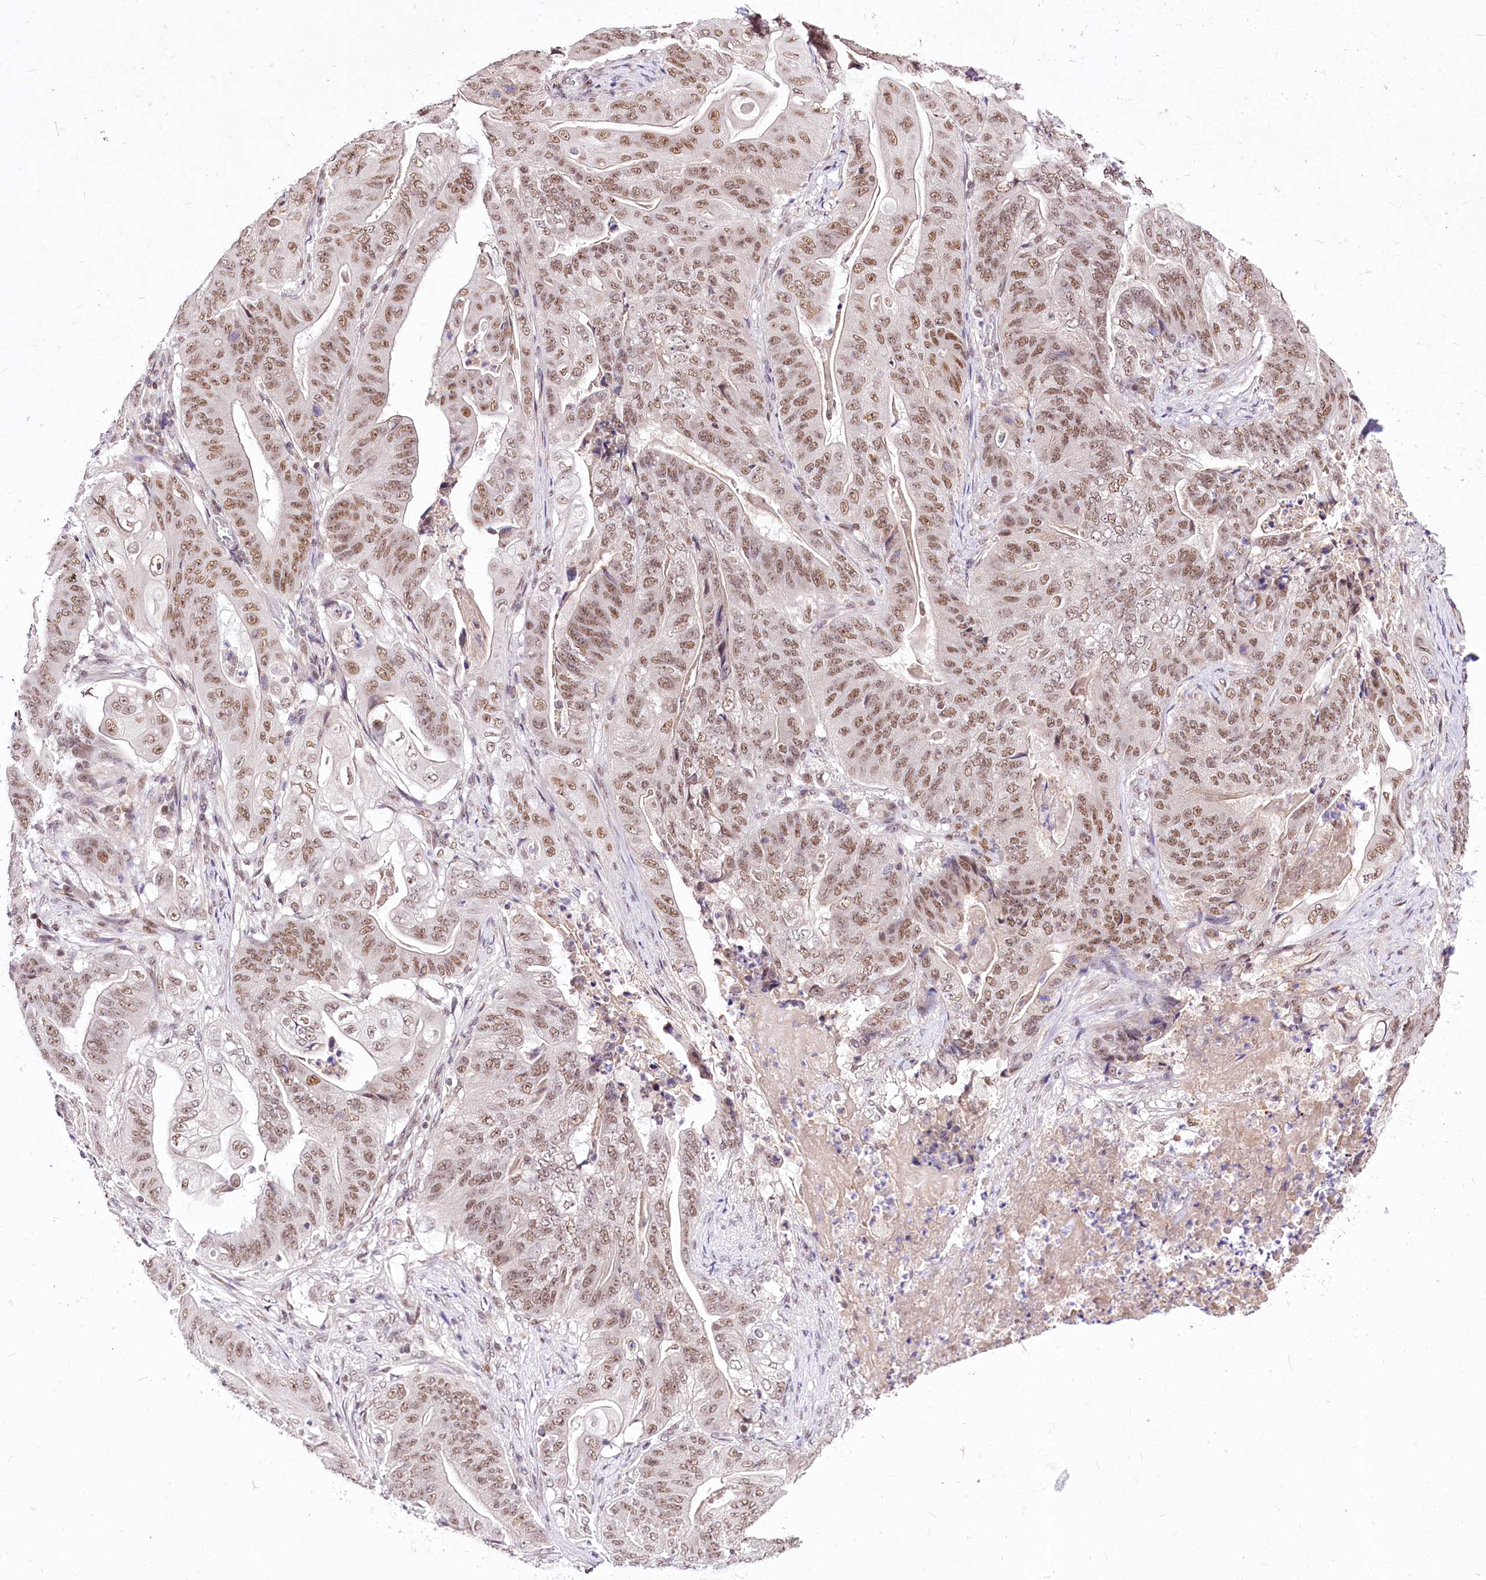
{"staining": {"intensity": "moderate", "quantity": ">75%", "location": "nuclear"}, "tissue": "stomach cancer", "cell_type": "Tumor cells", "image_type": "cancer", "snomed": [{"axis": "morphology", "description": "Adenocarcinoma, NOS"}, {"axis": "topography", "description": "Stomach"}], "caption": "The micrograph shows immunohistochemical staining of stomach adenocarcinoma. There is moderate nuclear positivity is present in about >75% of tumor cells.", "gene": "POLA2", "patient": {"sex": "female", "age": 73}}